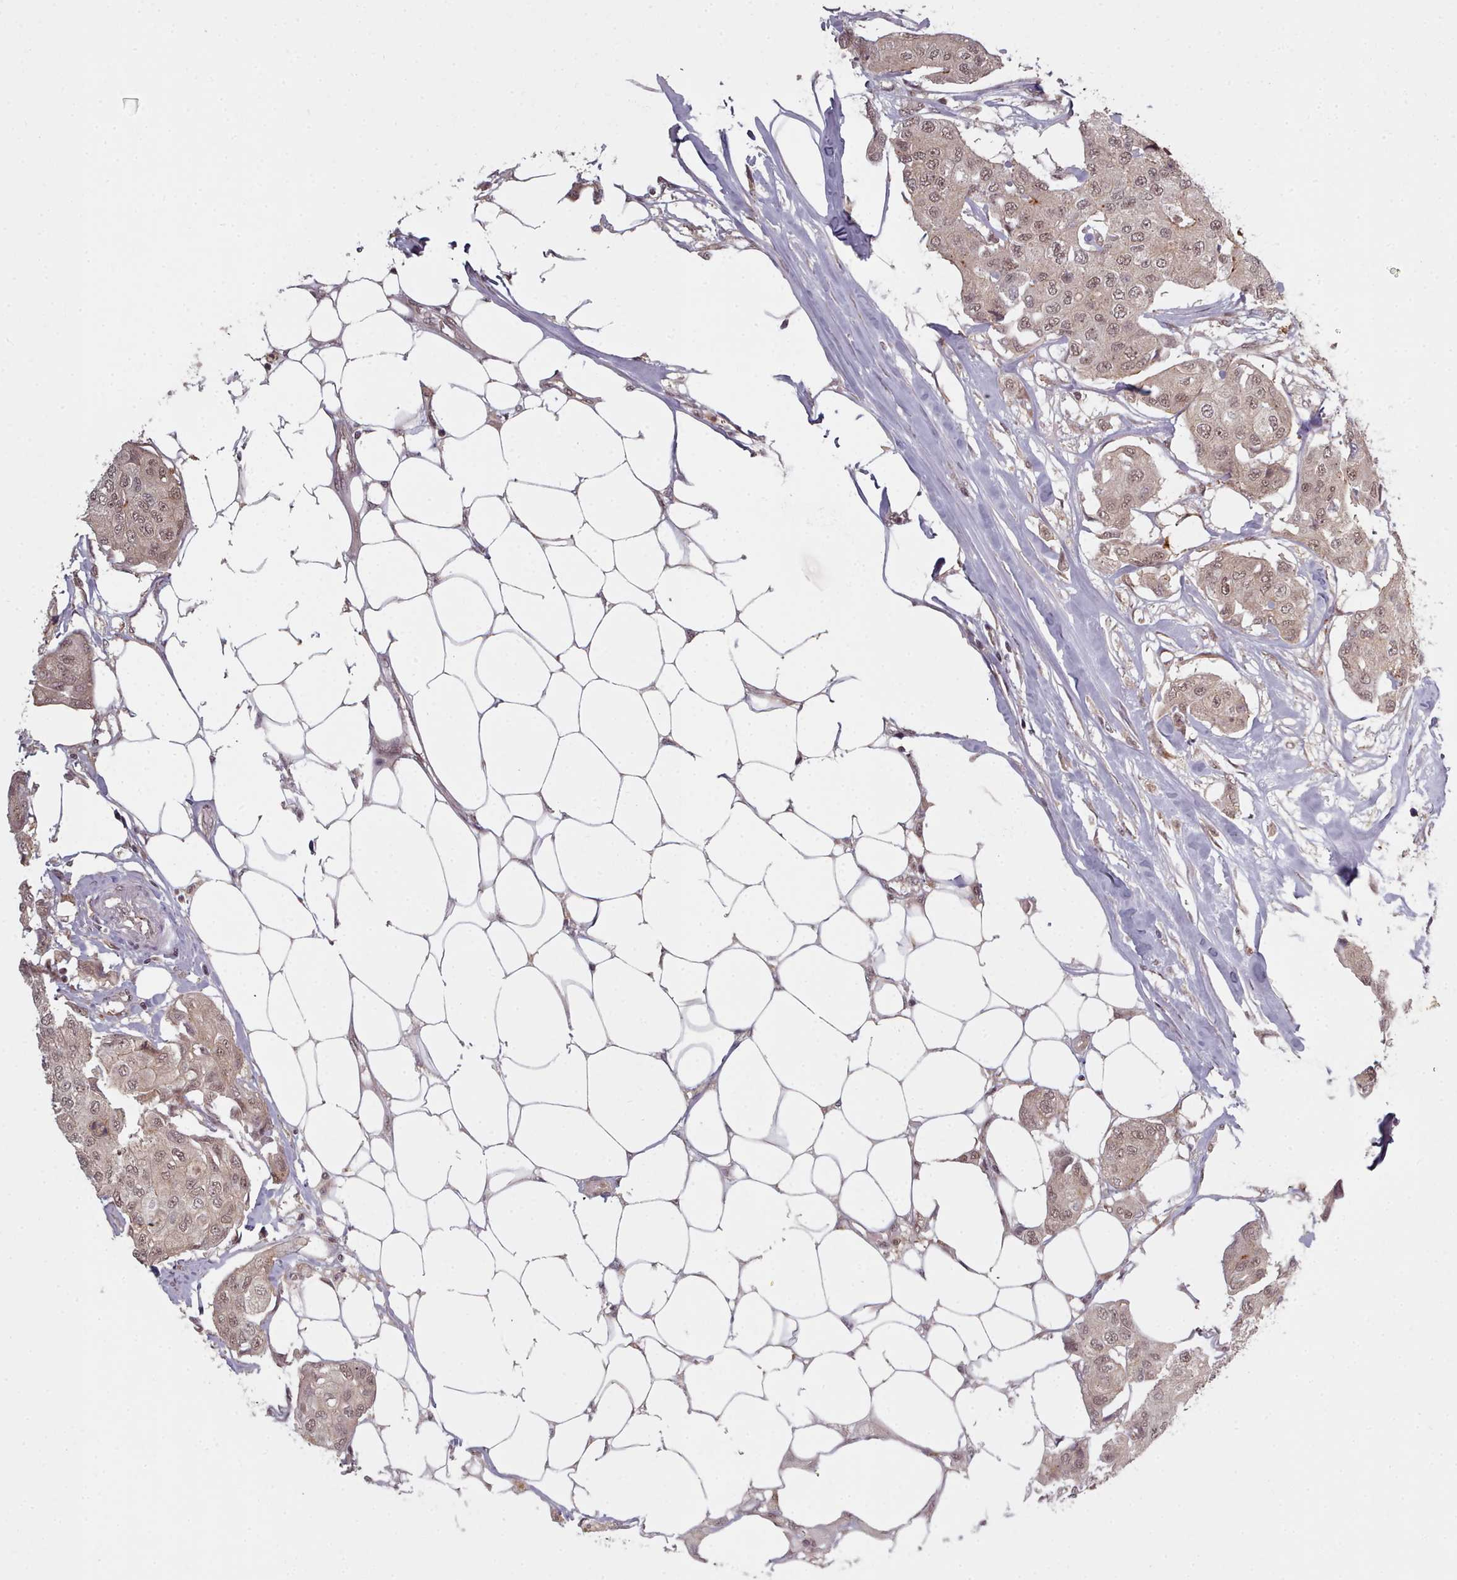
{"staining": {"intensity": "weak", "quantity": ">75%", "location": "nuclear"}, "tissue": "breast cancer", "cell_type": "Tumor cells", "image_type": "cancer", "snomed": [{"axis": "morphology", "description": "Duct carcinoma"}, {"axis": "topography", "description": "Breast"}, {"axis": "topography", "description": "Lymph node"}], "caption": "An image of breast infiltrating ductal carcinoma stained for a protein reveals weak nuclear brown staining in tumor cells.", "gene": "DHX8", "patient": {"sex": "female", "age": 80}}